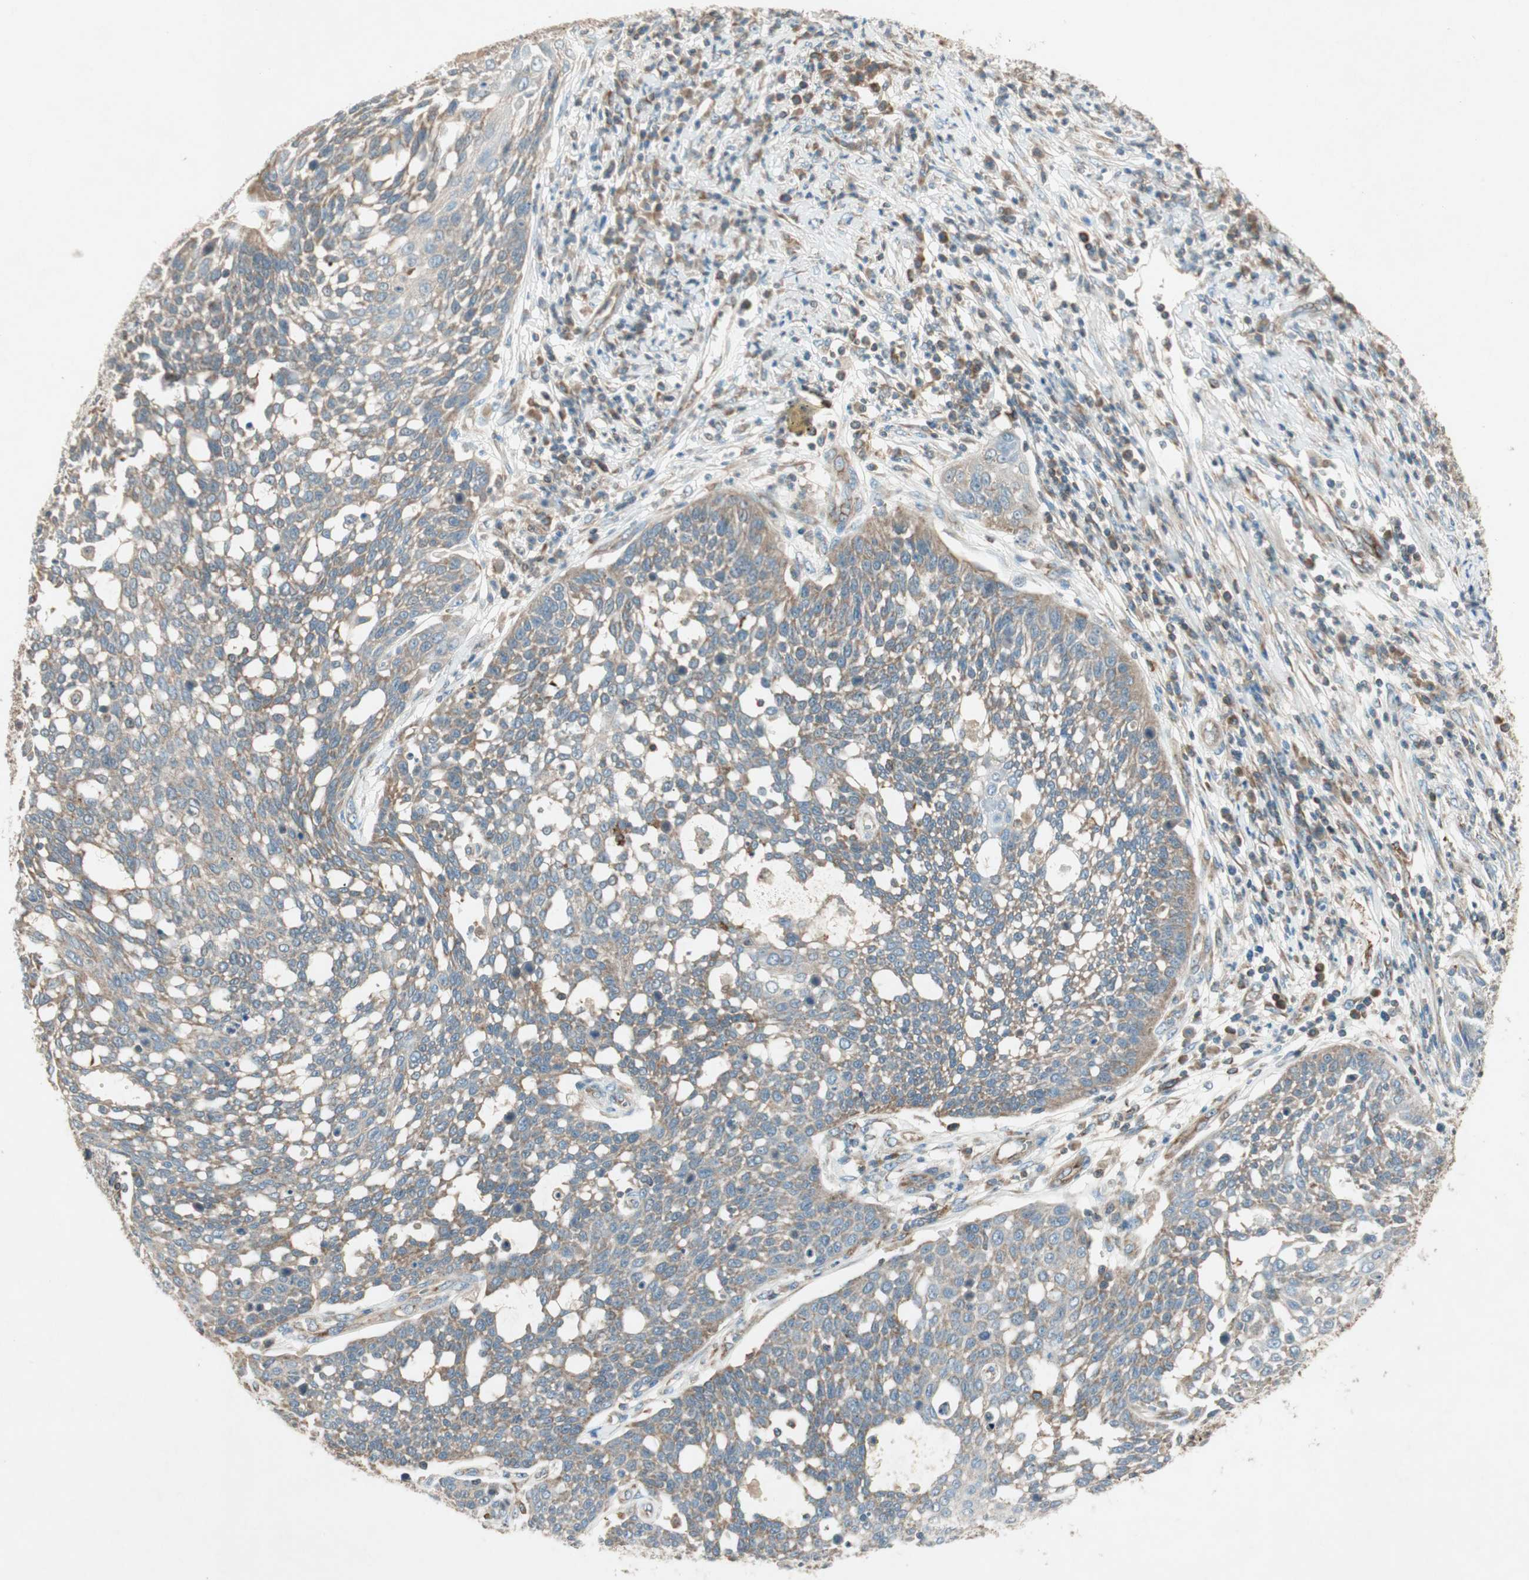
{"staining": {"intensity": "moderate", "quantity": ">75%", "location": "cytoplasmic/membranous"}, "tissue": "cervical cancer", "cell_type": "Tumor cells", "image_type": "cancer", "snomed": [{"axis": "morphology", "description": "Squamous cell carcinoma, NOS"}, {"axis": "topography", "description": "Cervix"}], "caption": "IHC of cervical cancer exhibits medium levels of moderate cytoplasmic/membranous positivity in about >75% of tumor cells. (Brightfield microscopy of DAB IHC at high magnification).", "gene": "CHADL", "patient": {"sex": "female", "age": 34}}